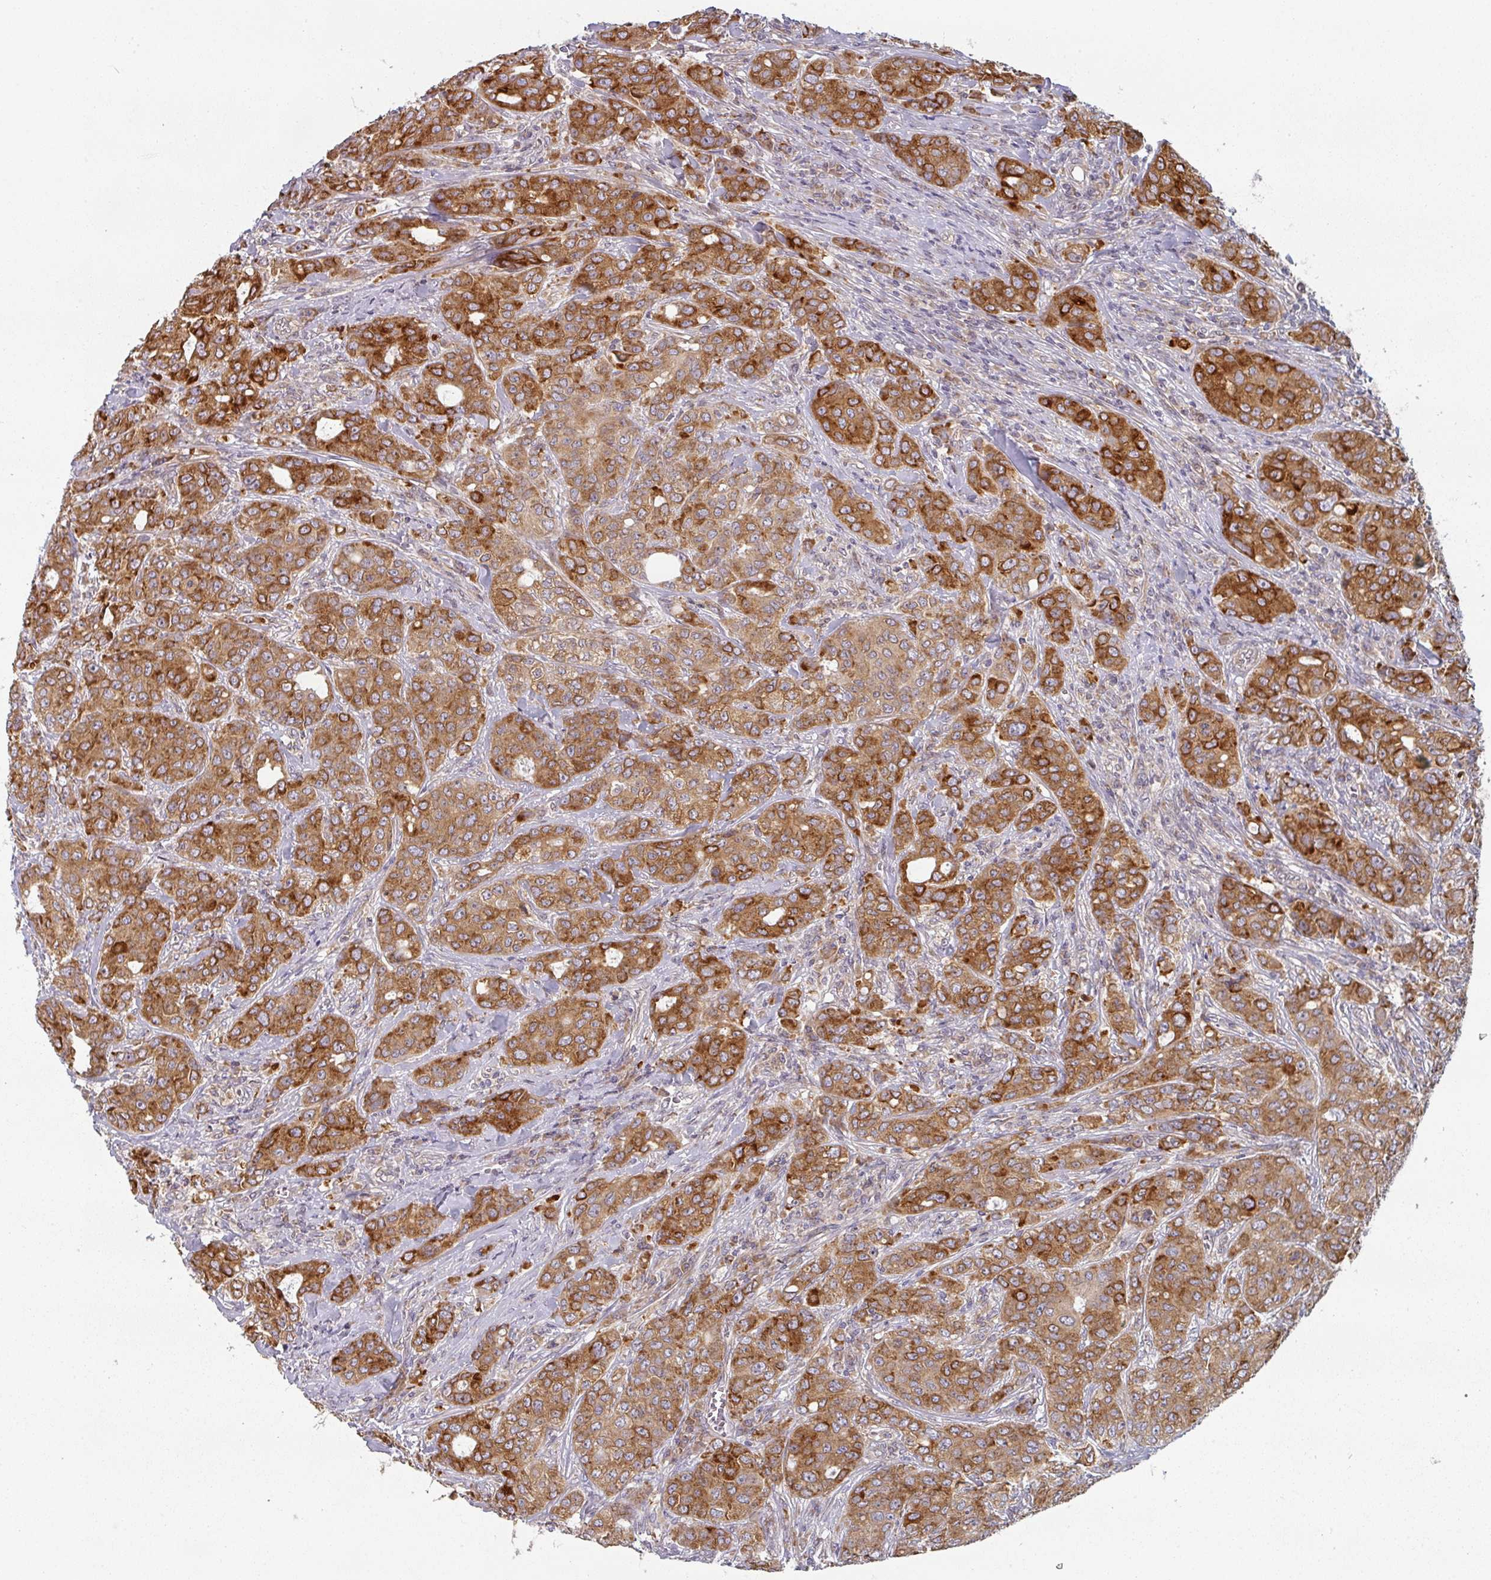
{"staining": {"intensity": "strong", "quantity": ">75%", "location": "cytoplasmic/membranous"}, "tissue": "breast cancer", "cell_type": "Tumor cells", "image_type": "cancer", "snomed": [{"axis": "morphology", "description": "Duct carcinoma"}, {"axis": "topography", "description": "Breast"}], "caption": "Immunohistochemistry (IHC) of human invasive ductal carcinoma (breast) demonstrates high levels of strong cytoplasmic/membranous staining in approximately >75% of tumor cells.", "gene": "TAPT1", "patient": {"sex": "female", "age": 43}}